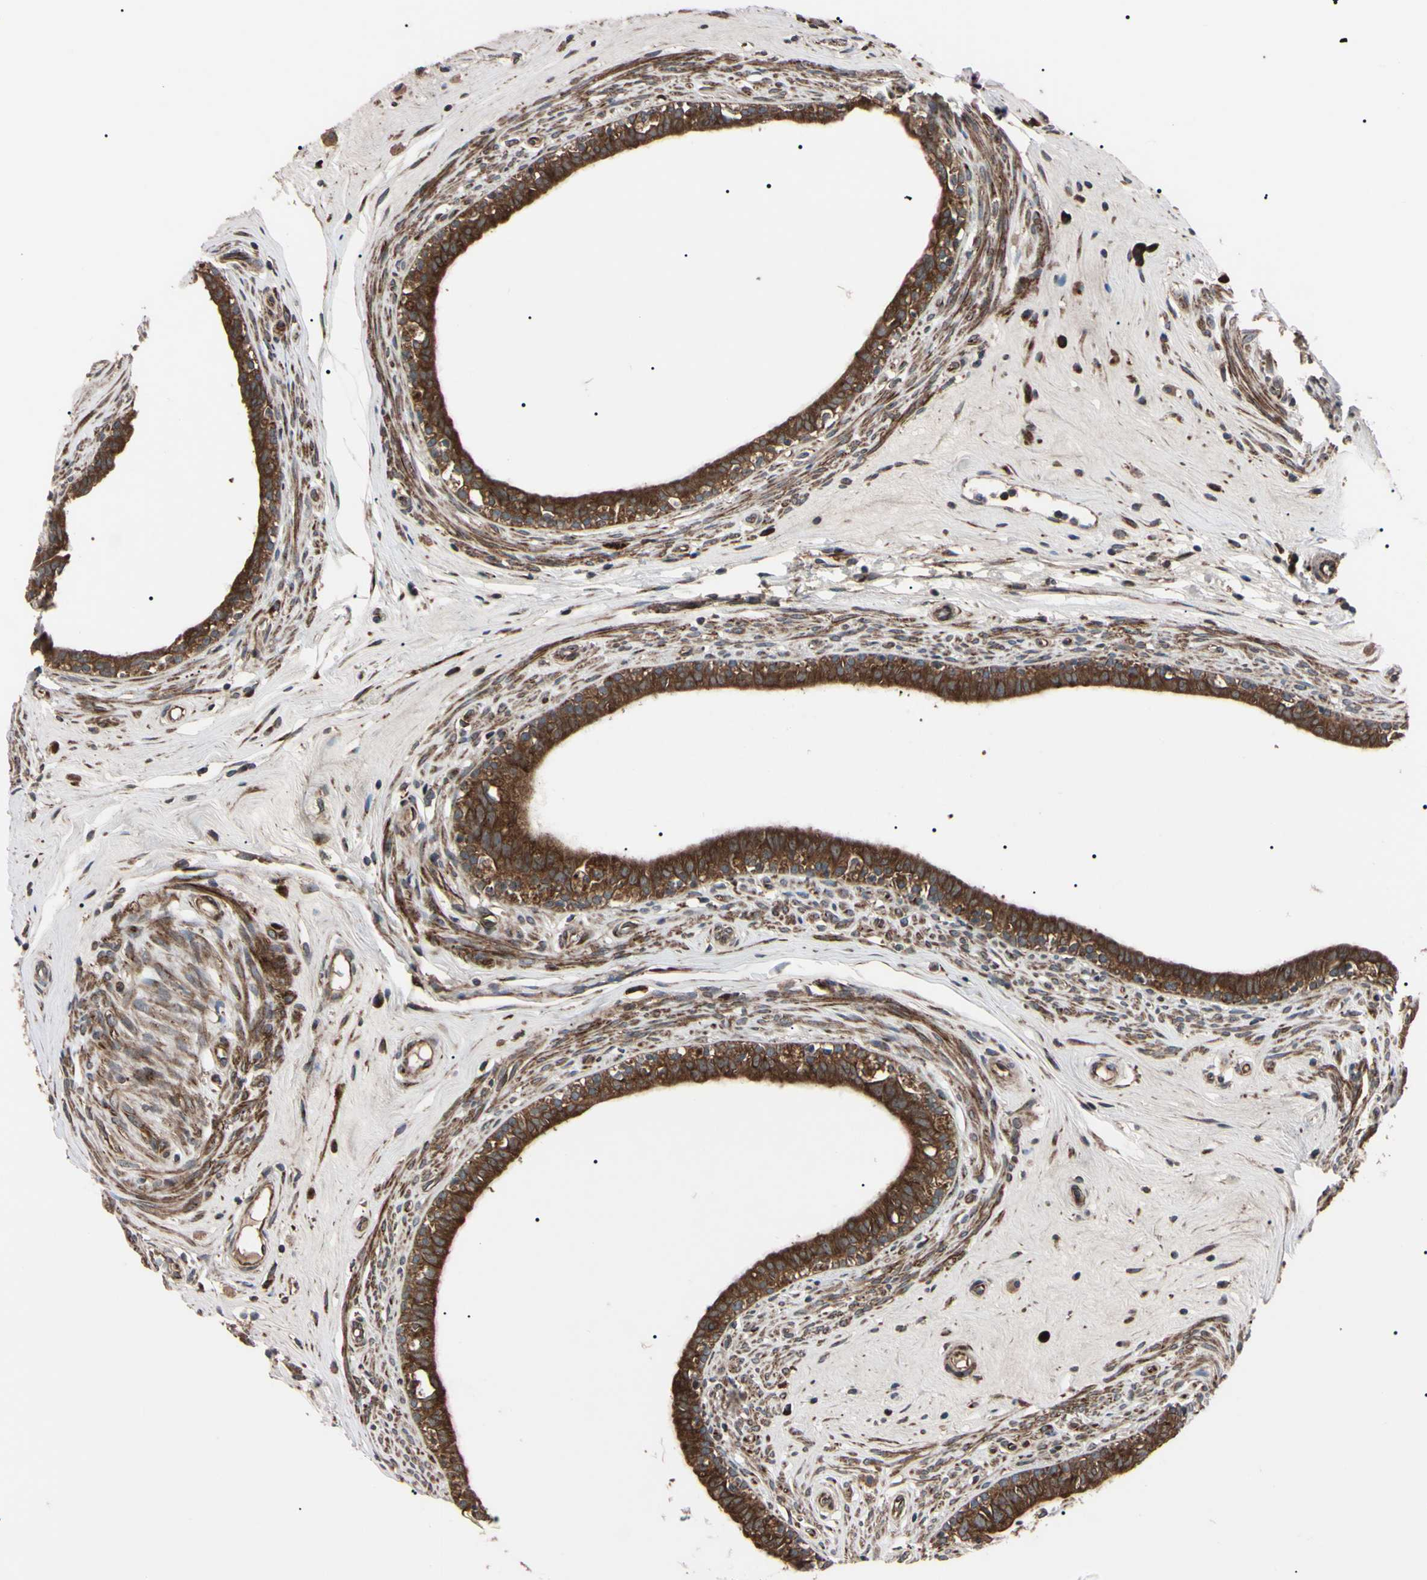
{"staining": {"intensity": "strong", "quantity": ">75%", "location": "cytoplasmic/membranous"}, "tissue": "epididymis", "cell_type": "Glandular cells", "image_type": "normal", "snomed": [{"axis": "morphology", "description": "Normal tissue, NOS"}, {"axis": "morphology", "description": "Inflammation, NOS"}, {"axis": "topography", "description": "Epididymis"}], "caption": "Protein staining reveals strong cytoplasmic/membranous staining in approximately >75% of glandular cells in benign epididymis.", "gene": "GUCY1B1", "patient": {"sex": "male", "age": 84}}